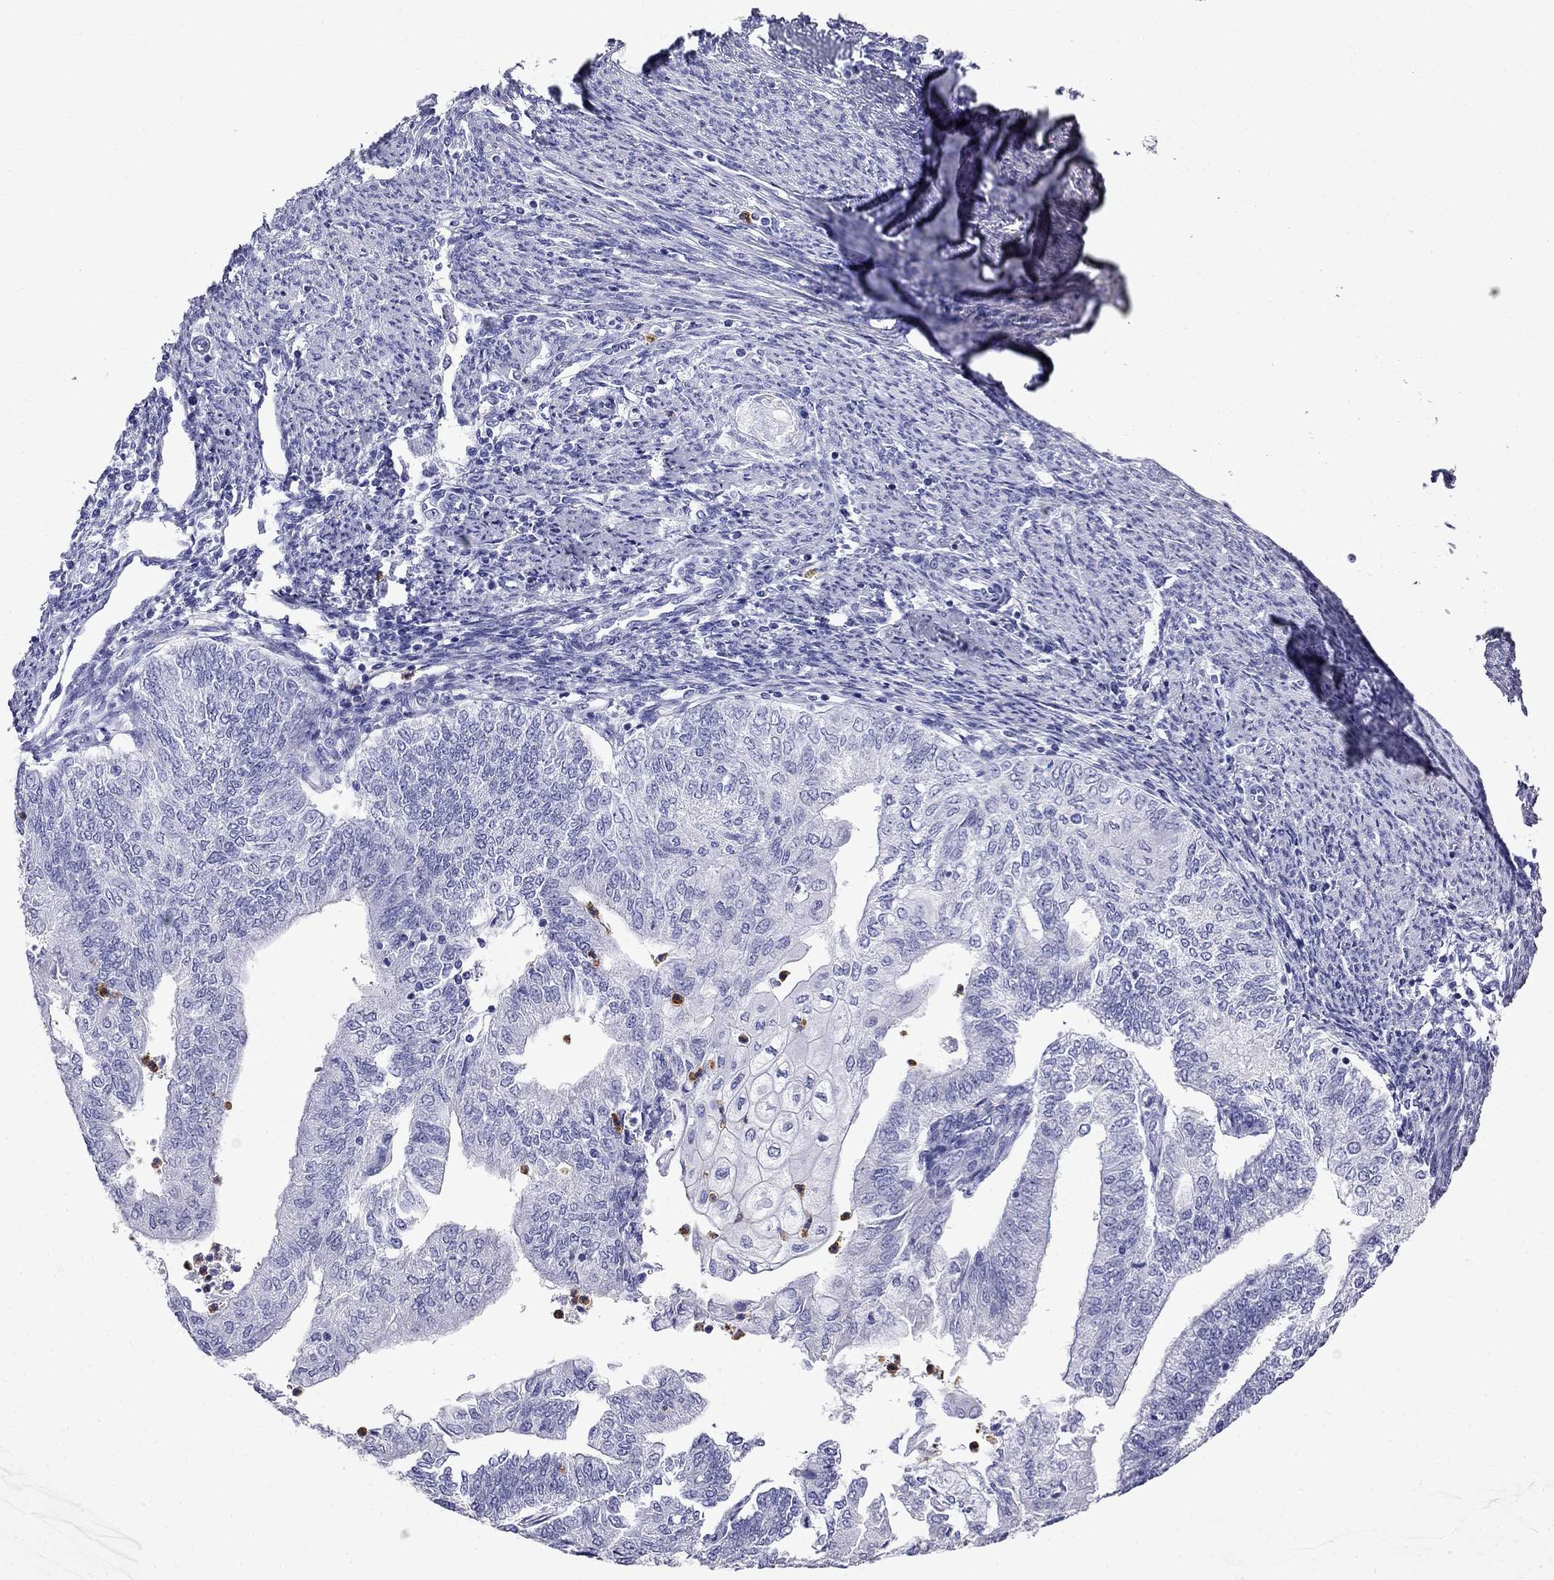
{"staining": {"intensity": "negative", "quantity": "none", "location": "none"}, "tissue": "endometrial cancer", "cell_type": "Tumor cells", "image_type": "cancer", "snomed": [{"axis": "morphology", "description": "Adenocarcinoma, NOS"}, {"axis": "topography", "description": "Endometrium"}], "caption": "Immunohistochemistry photomicrograph of human endometrial cancer stained for a protein (brown), which exhibits no positivity in tumor cells.", "gene": "PPP1R36", "patient": {"sex": "female", "age": 59}}